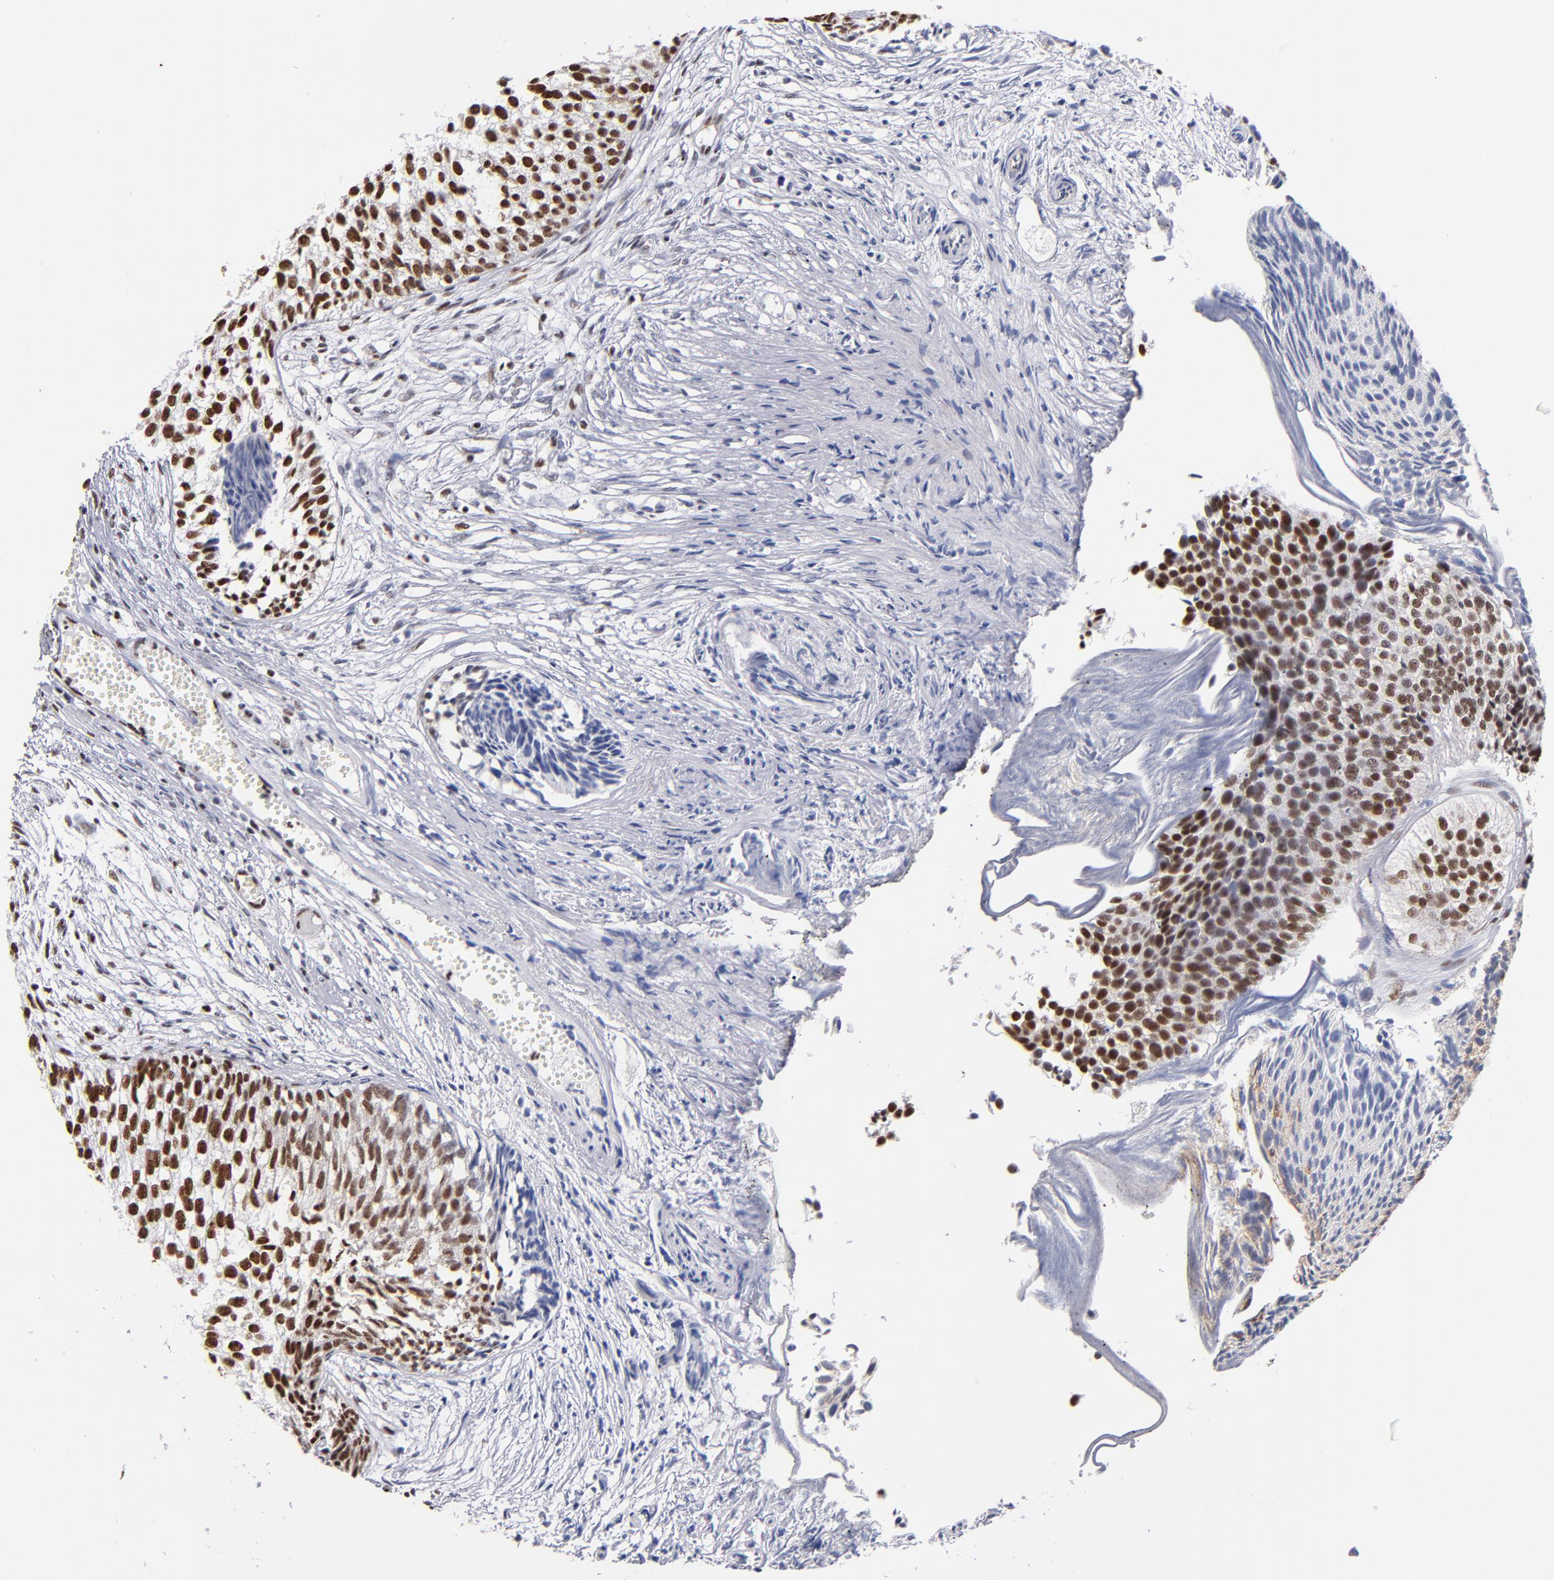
{"staining": {"intensity": "strong", "quantity": ">75%", "location": "nuclear"}, "tissue": "urothelial cancer", "cell_type": "Tumor cells", "image_type": "cancer", "snomed": [{"axis": "morphology", "description": "Urothelial carcinoma, Low grade"}, {"axis": "topography", "description": "Urinary bladder"}], "caption": "Immunohistochemical staining of low-grade urothelial carcinoma demonstrates high levels of strong nuclear protein positivity in approximately >75% of tumor cells.", "gene": "MN1", "patient": {"sex": "male", "age": 84}}